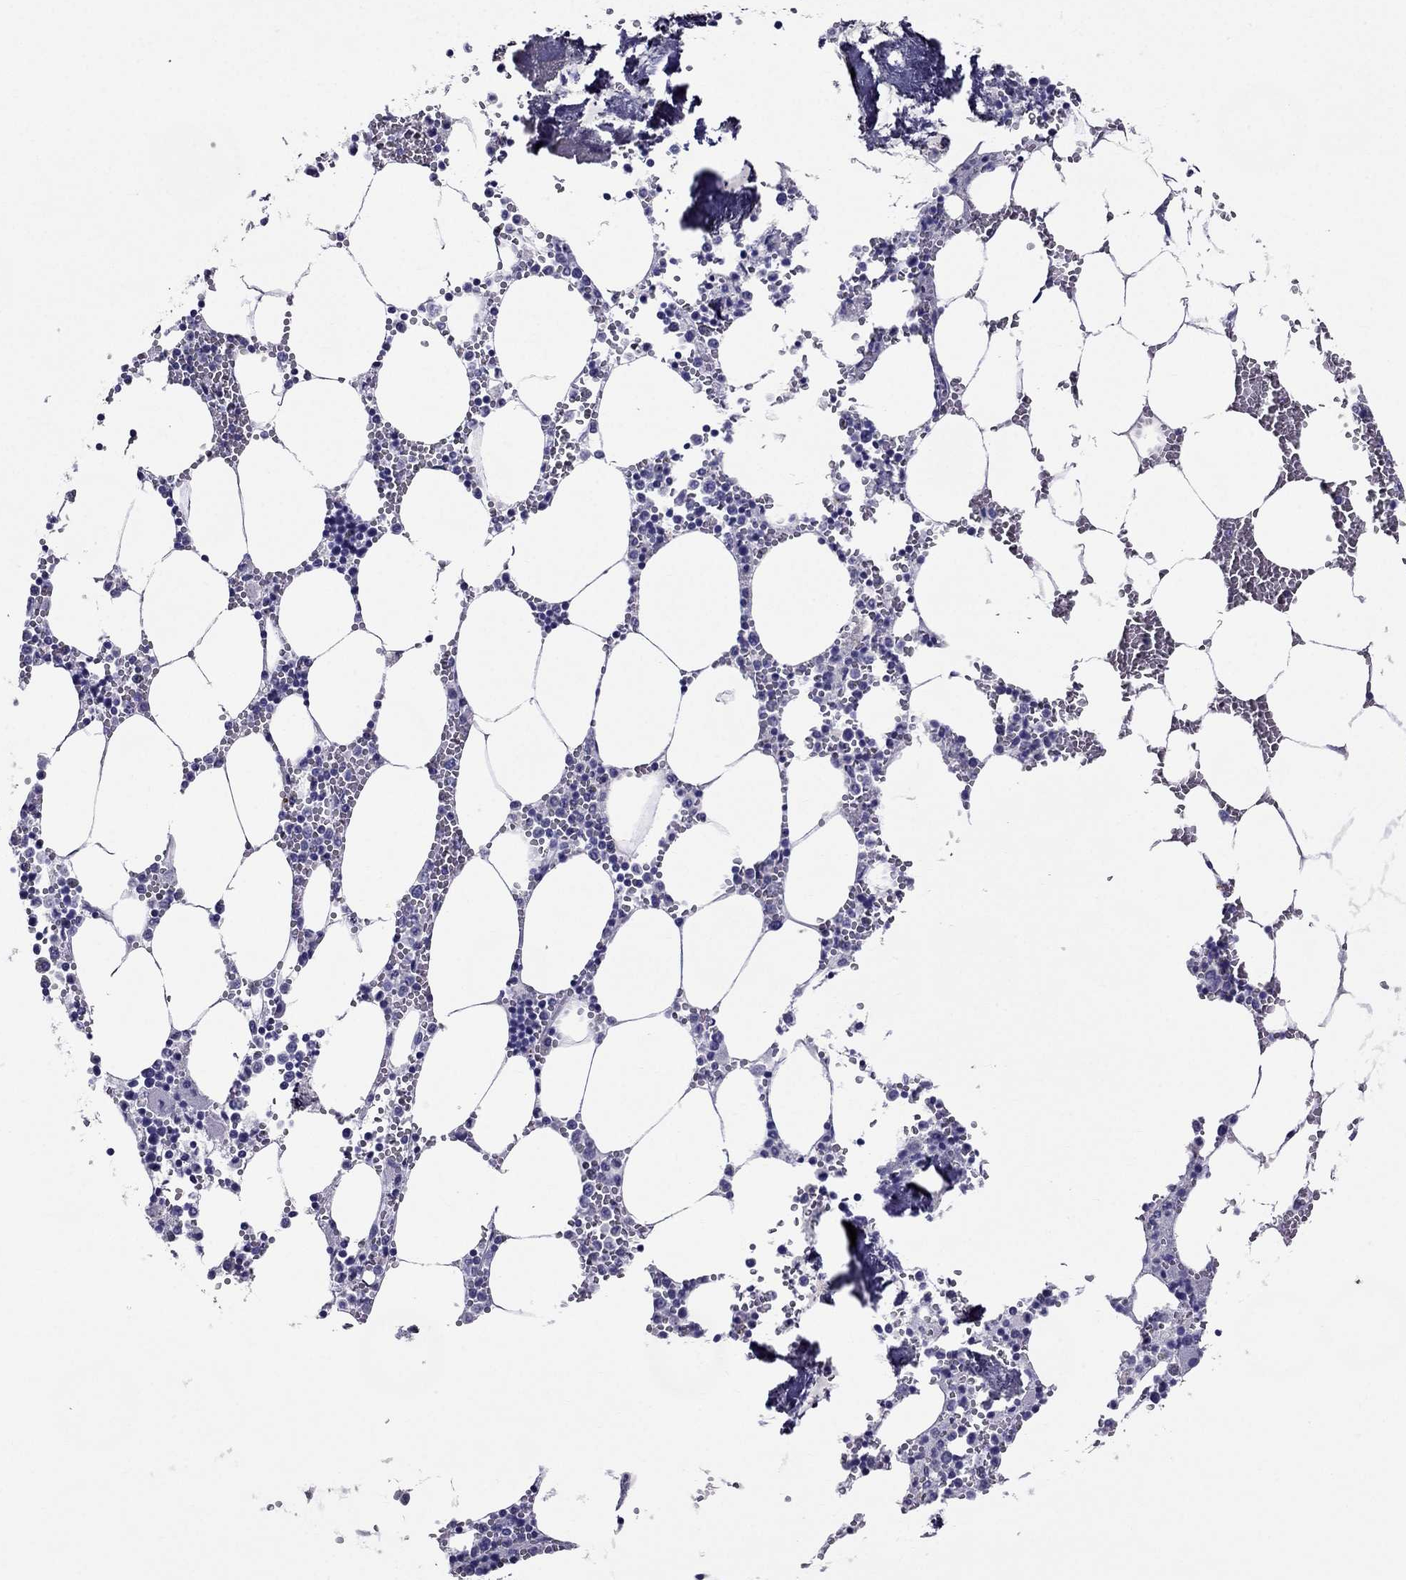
{"staining": {"intensity": "negative", "quantity": "none", "location": "none"}, "tissue": "bone marrow", "cell_type": "Hematopoietic cells", "image_type": "normal", "snomed": [{"axis": "morphology", "description": "Normal tissue, NOS"}, {"axis": "topography", "description": "Bone marrow"}], "caption": "Hematopoietic cells are negative for brown protein staining in normal bone marrow. (Brightfield microscopy of DAB (3,3'-diaminobenzidine) immunohistochemistry (IHC) at high magnification).", "gene": "ZNF541", "patient": {"sex": "male", "age": 54}}